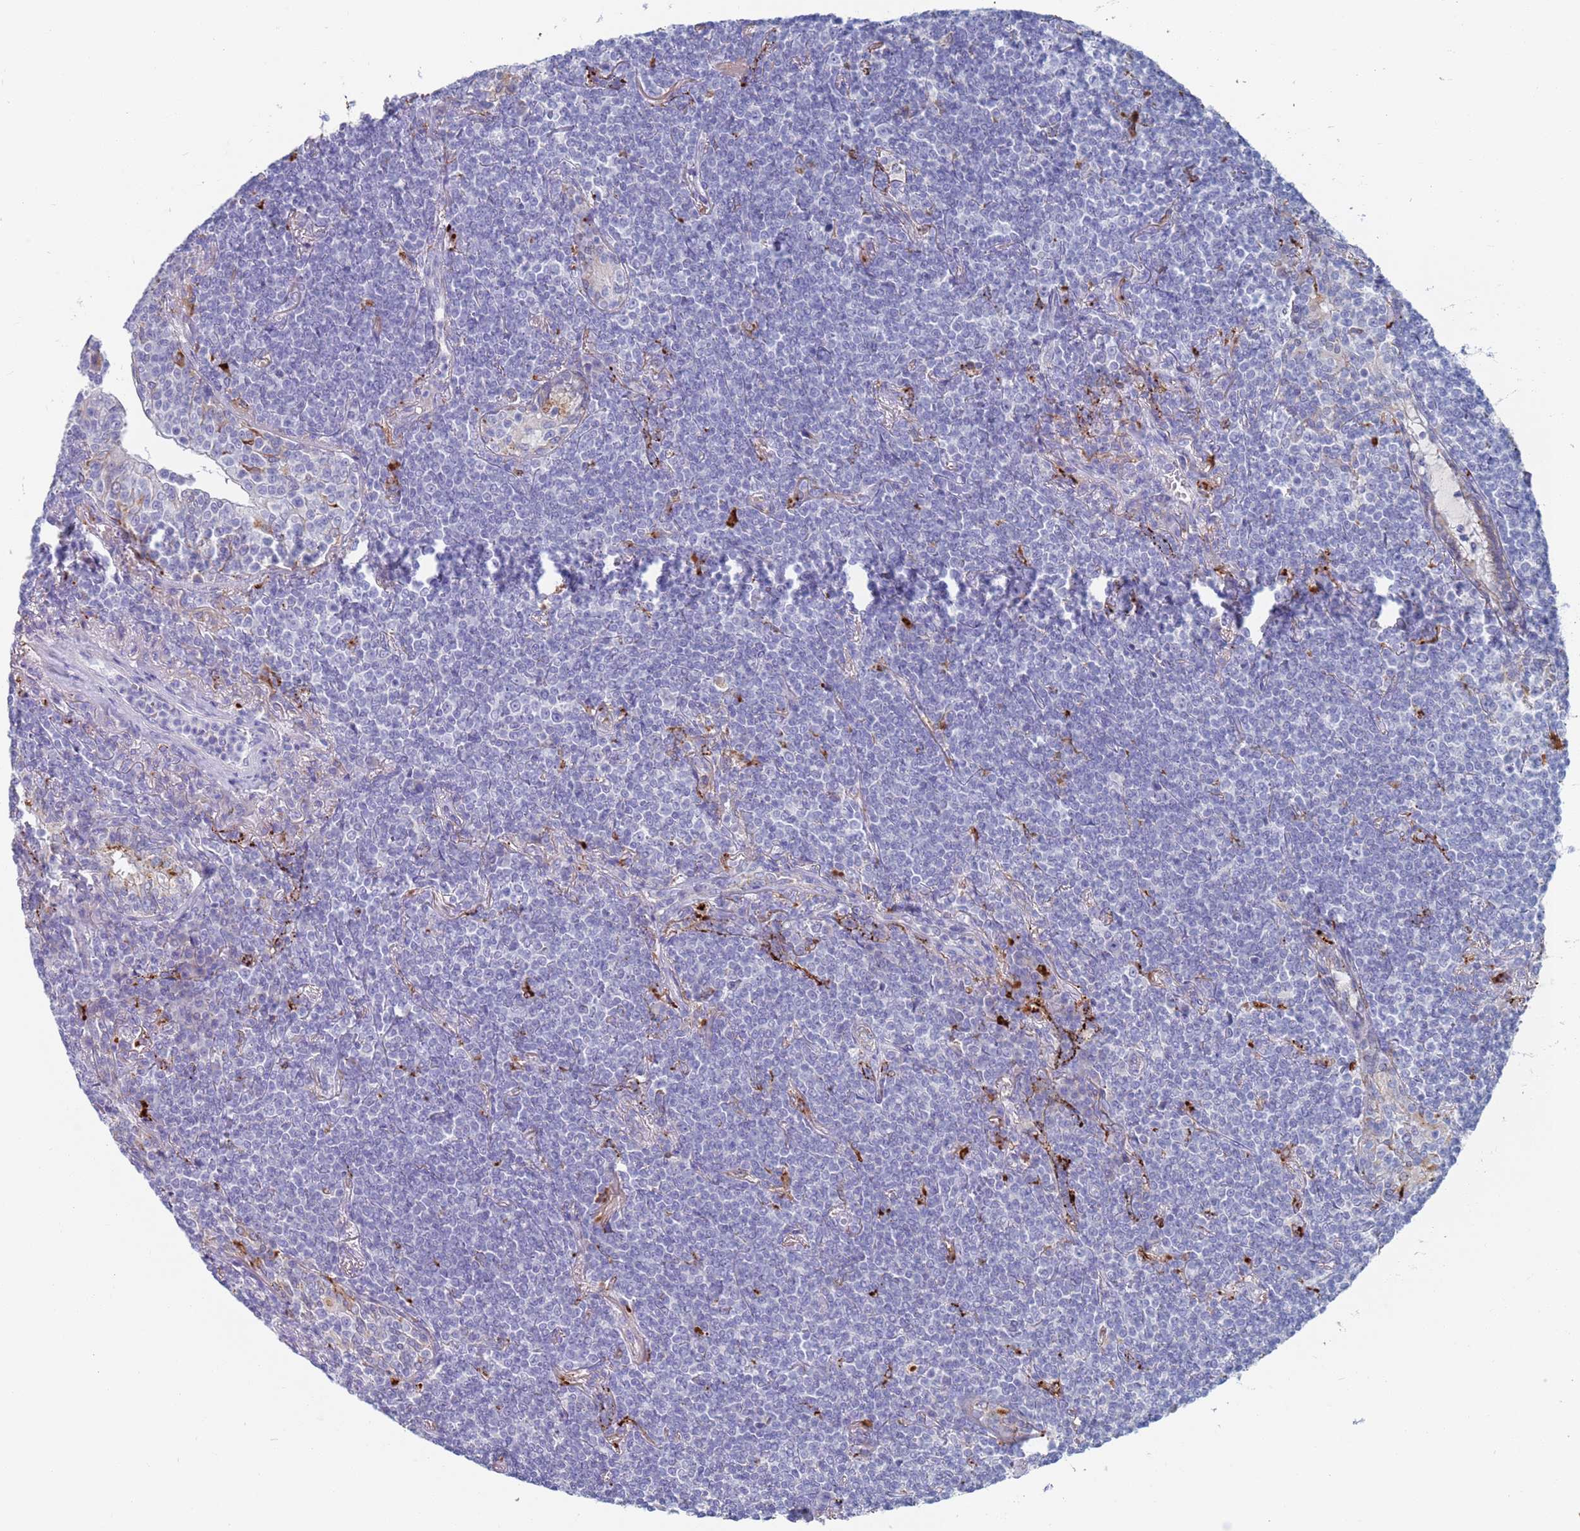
{"staining": {"intensity": "negative", "quantity": "none", "location": "none"}, "tissue": "lymphoma", "cell_type": "Tumor cells", "image_type": "cancer", "snomed": [{"axis": "morphology", "description": "Malignant lymphoma, non-Hodgkin's type, Low grade"}, {"axis": "topography", "description": "Lung"}], "caption": "Immunohistochemistry image of neoplastic tissue: lymphoma stained with DAB (3,3'-diaminobenzidine) demonstrates no significant protein expression in tumor cells.", "gene": "FUCA1", "patient": {"sex": "female", "age": 71}}